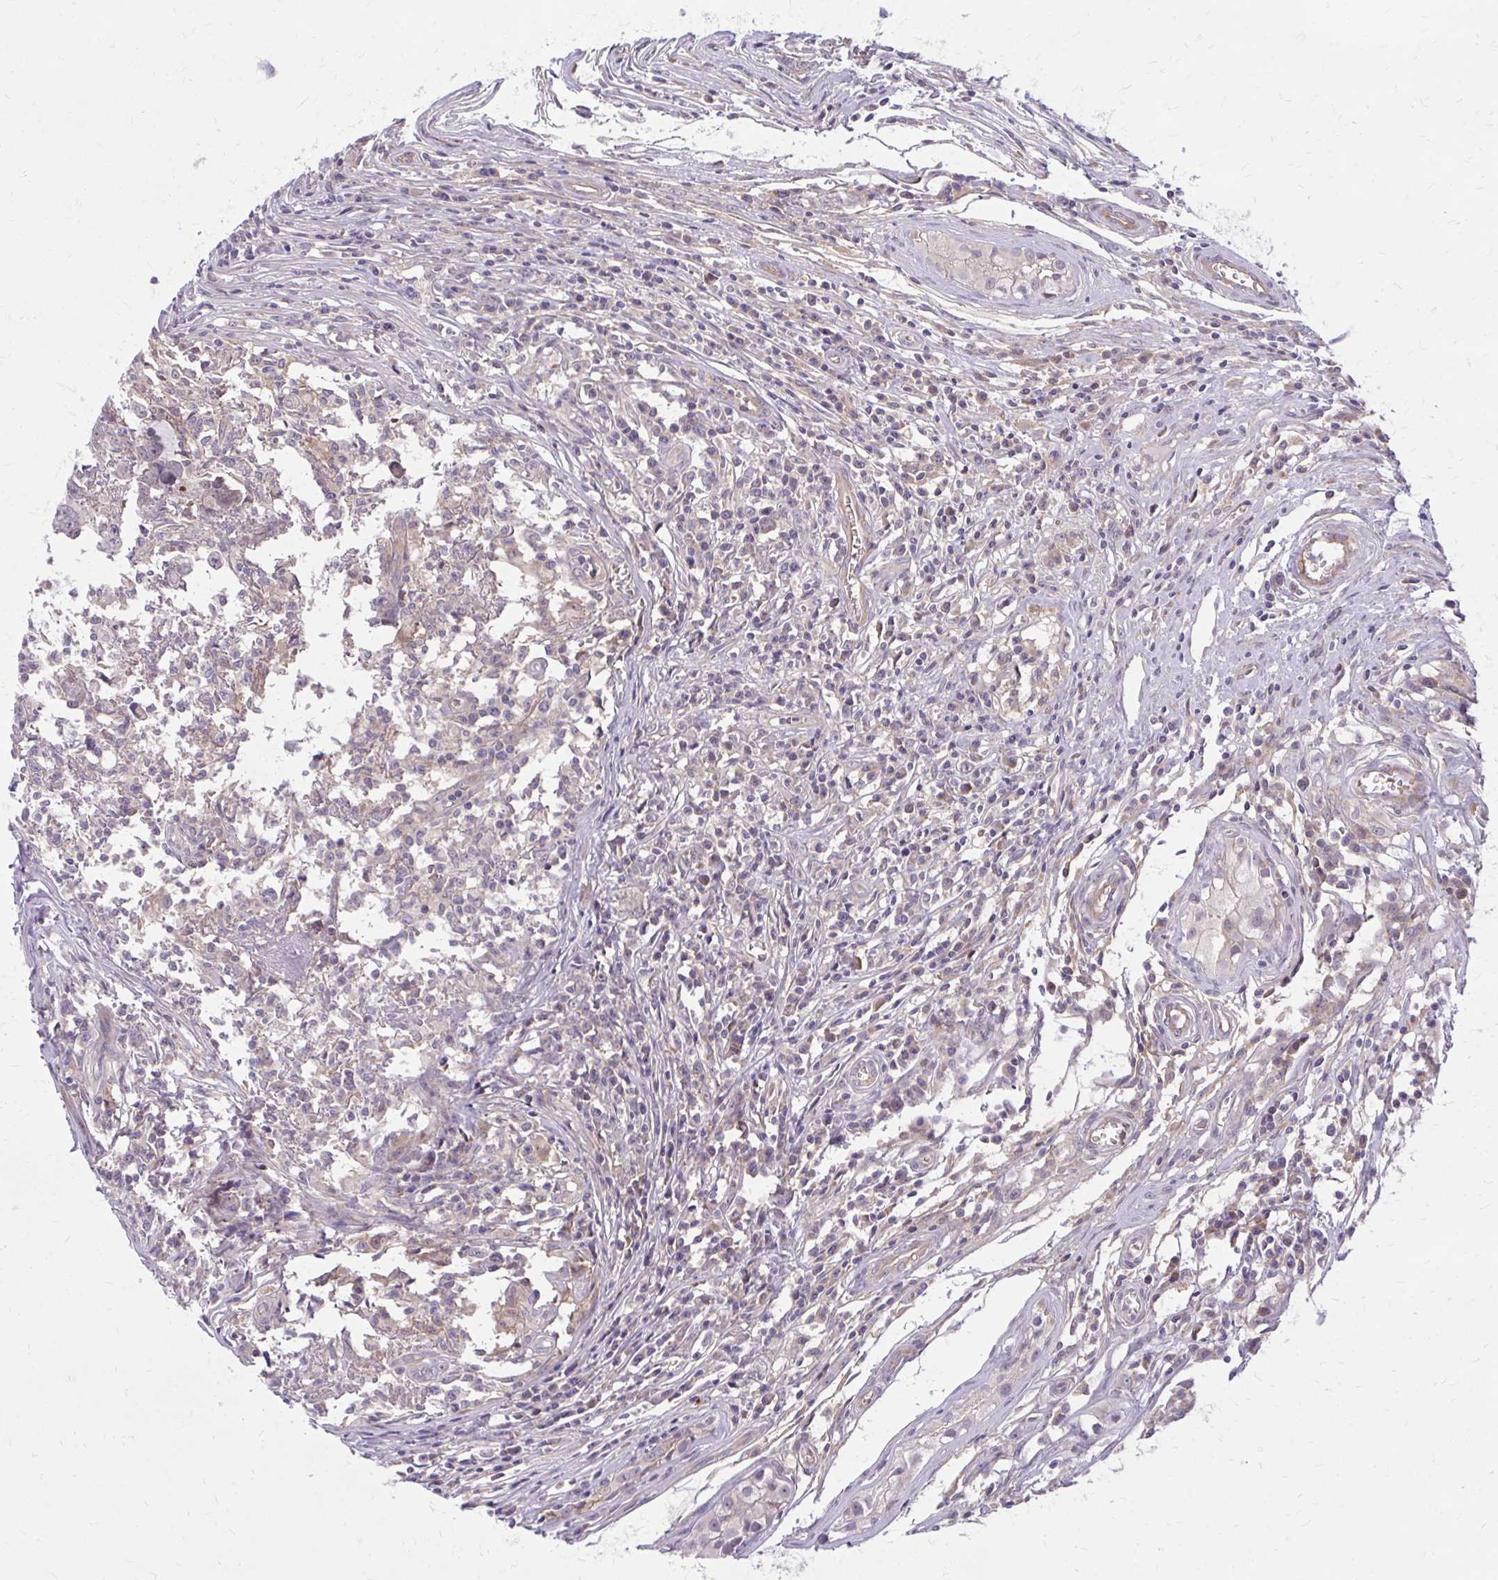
{"staining": {"intensity": "negative", "quantity": "none", "location": "none"}, "tissue": "testis cancer", "cell_type": "Tumor cells", "image_type": "cancer", "snomed": [{"axis": "morphology", "description": "Carcinoma, Embryonal, NOS"}, {"axis": "topography", "description": "Testis"}], "caption": "A photomicrograph of embryonal carcinoma (testis) stained for a protein displays no brown staining in tumor cells.", "gene": "OXNAD1", "patient": {"sex": "male", "age": 22}}